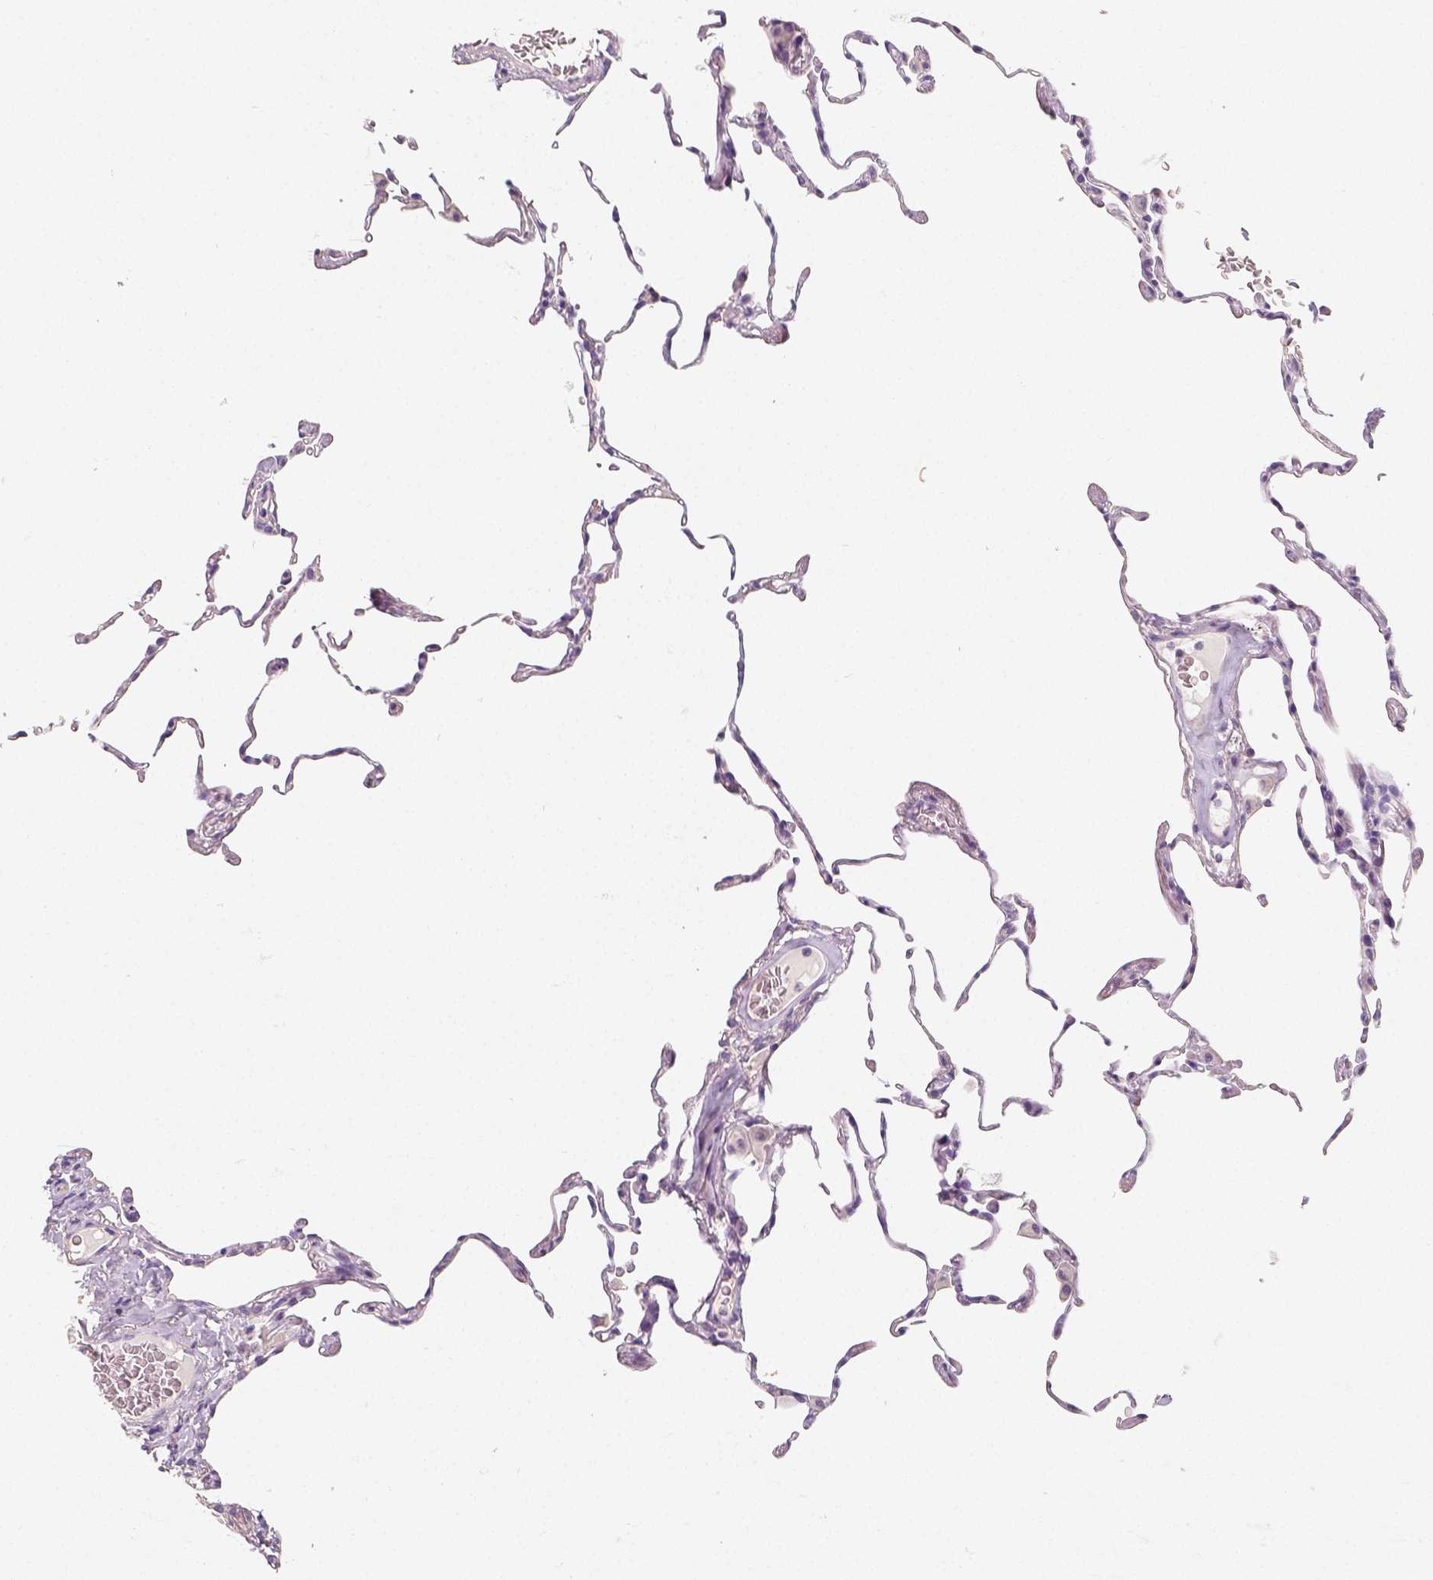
{"staining": {"intensity": "negative", "quantity": "none", "location": "none"}, "tissue": "lung", "cell_type": "Alveolar cells", "image_type": "normal", "snomed": [{"axis": "morphology", "description": "Normal tissue, NOS"}, {"axis": "topography", "description": "Lung"}], "caption": "Immunohistochemistry of normal lung reveals no staining in alveolar cells. (DAB immunohistochemistry visualized using brightfield microscopy, high magnification).", "gene": "THY1", "patient": {"sex": "female", "age": 57}}